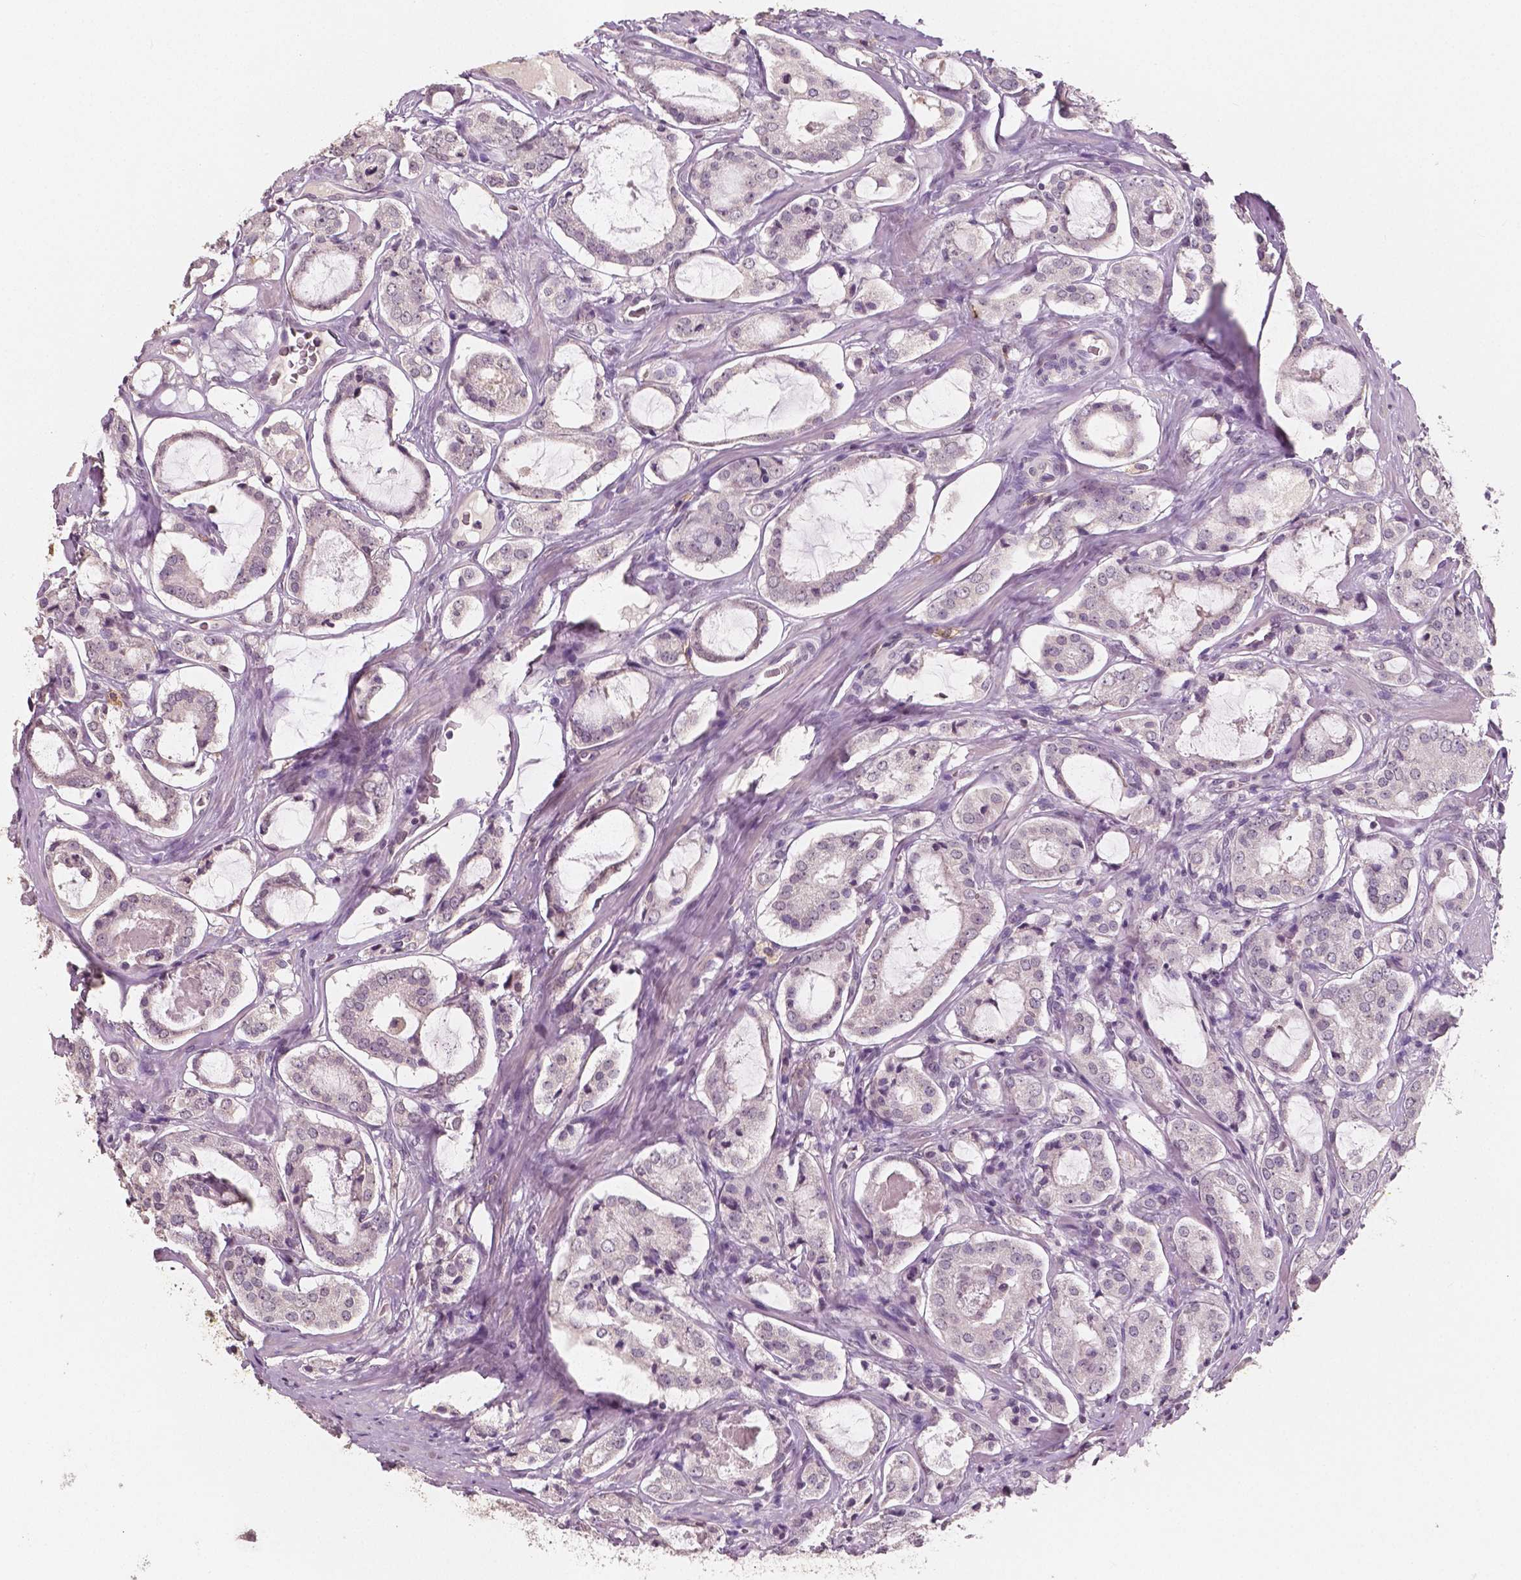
{"staining": {"intensity": "negative", "quantity": "none", "location": "none"}, "tissue": "prostate cancer", "cell_type": "Tumor cells", "image_type": "cancer", "snomed": [{"axis": "morphology", "description": "Adenocarcinoma, NOS"}, {"axis": "topography", "description": "Prostate"}], "caption": "Immunohistochemistry (IHC) image of neoplastic tissue: human prostate adenocarcinoma stained with DAB displays no significant protein positivity in tumor cells.", "gene": "KIT", "patient": {"sex": "male", "age": 66}}